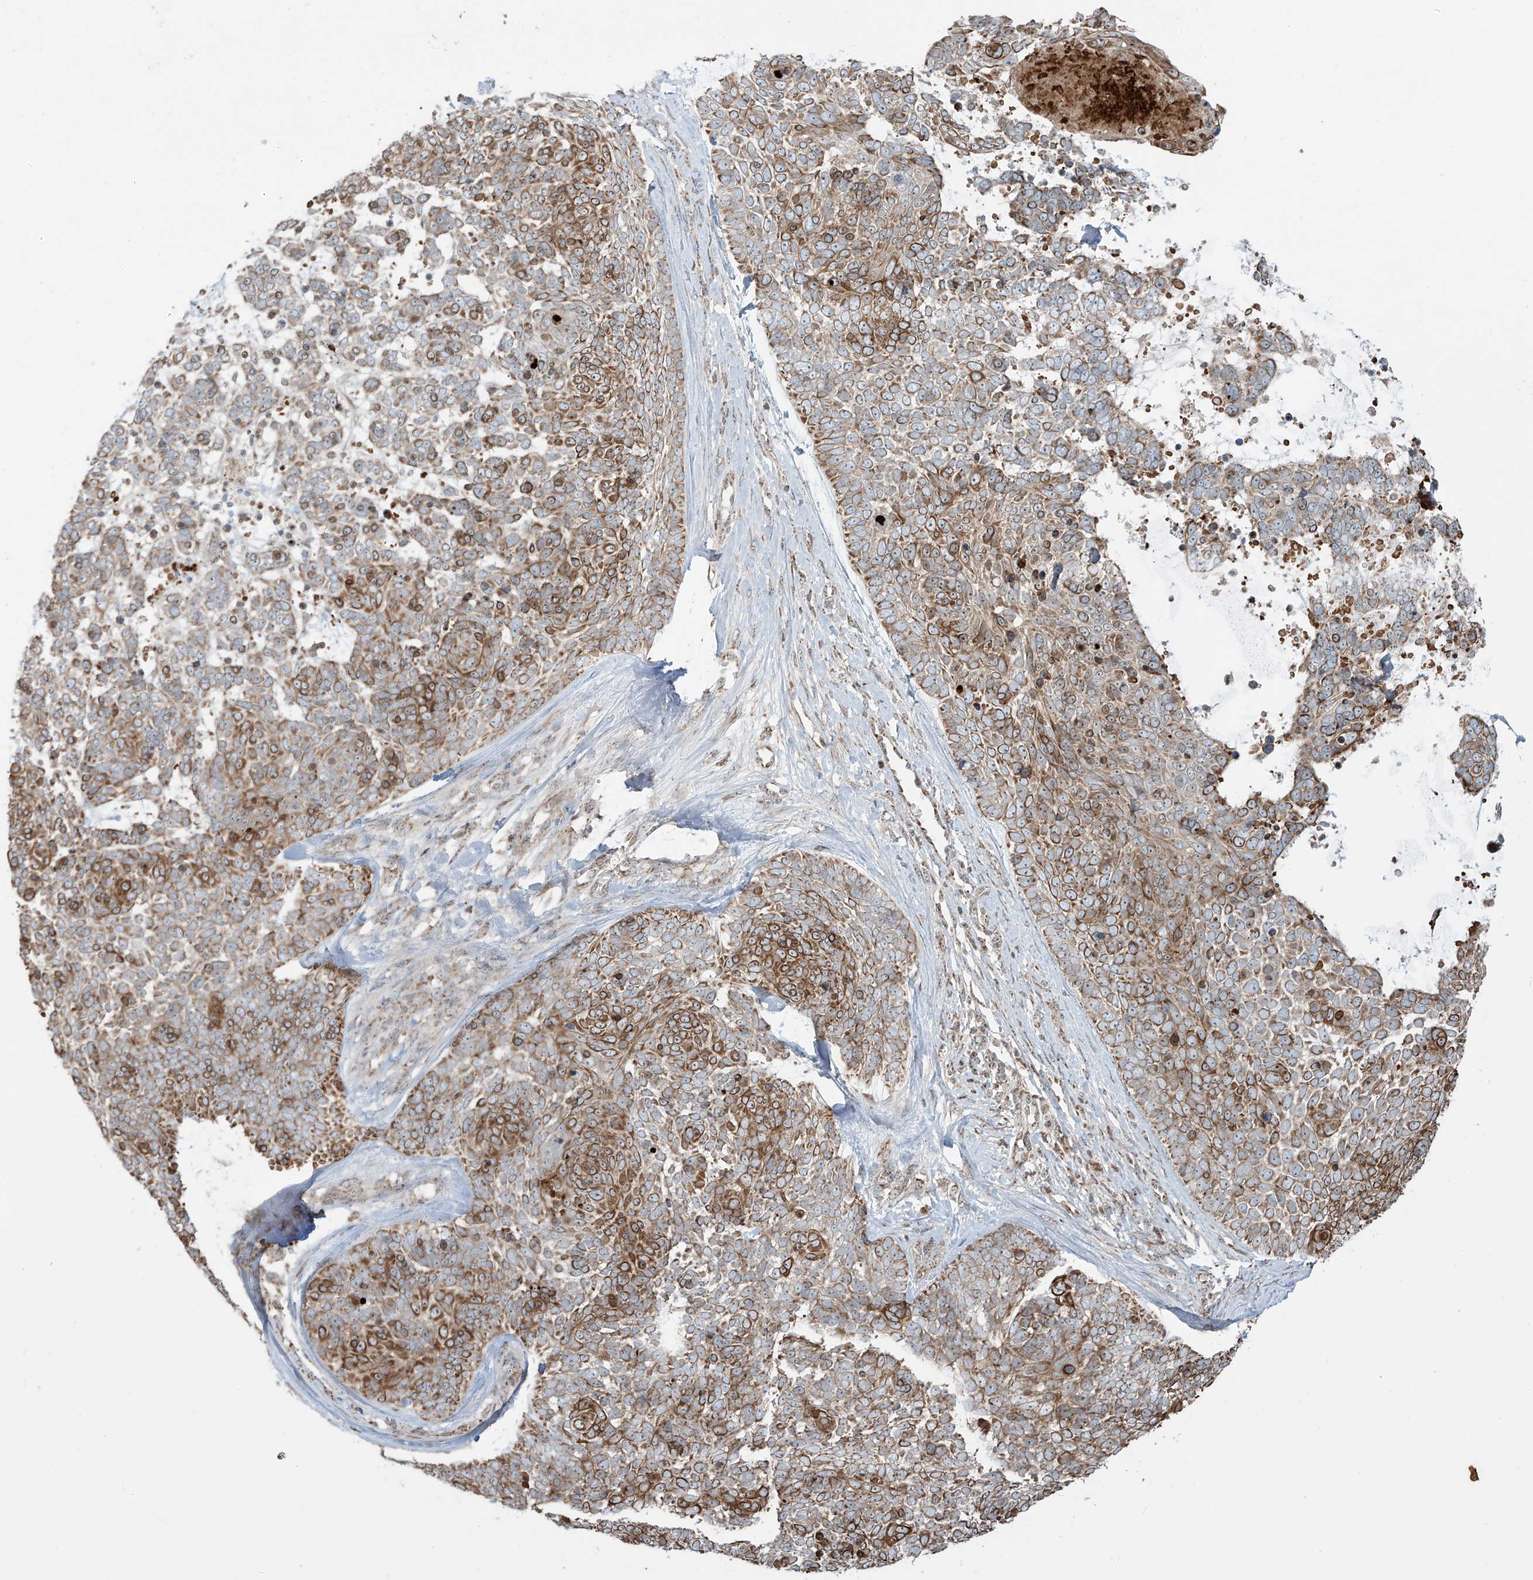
{"staining": {"intensity": "moderate", "quantity": "25%-75%", "location": "cytoplasmic/membranous"}, "tissue": "skin cancer", "cell_type": "Tumor cells", "image_type": "cancer", "snomed": [{"axis": "morphology", "description": "Basal cell carcinoma"}, {"axis": "topography", "description": "Skin"}], "caption": "High-power microscopy captured an immunohistochemistry (IHC) micrograph of skin cancer (basal cell carcinoma), revealing moderate cytoplasmic/membranous expression in approximately 25%-75% of tumor cells.", "gene": "ZBTB8A", "patient": {"sex": "female", "age": 81}}